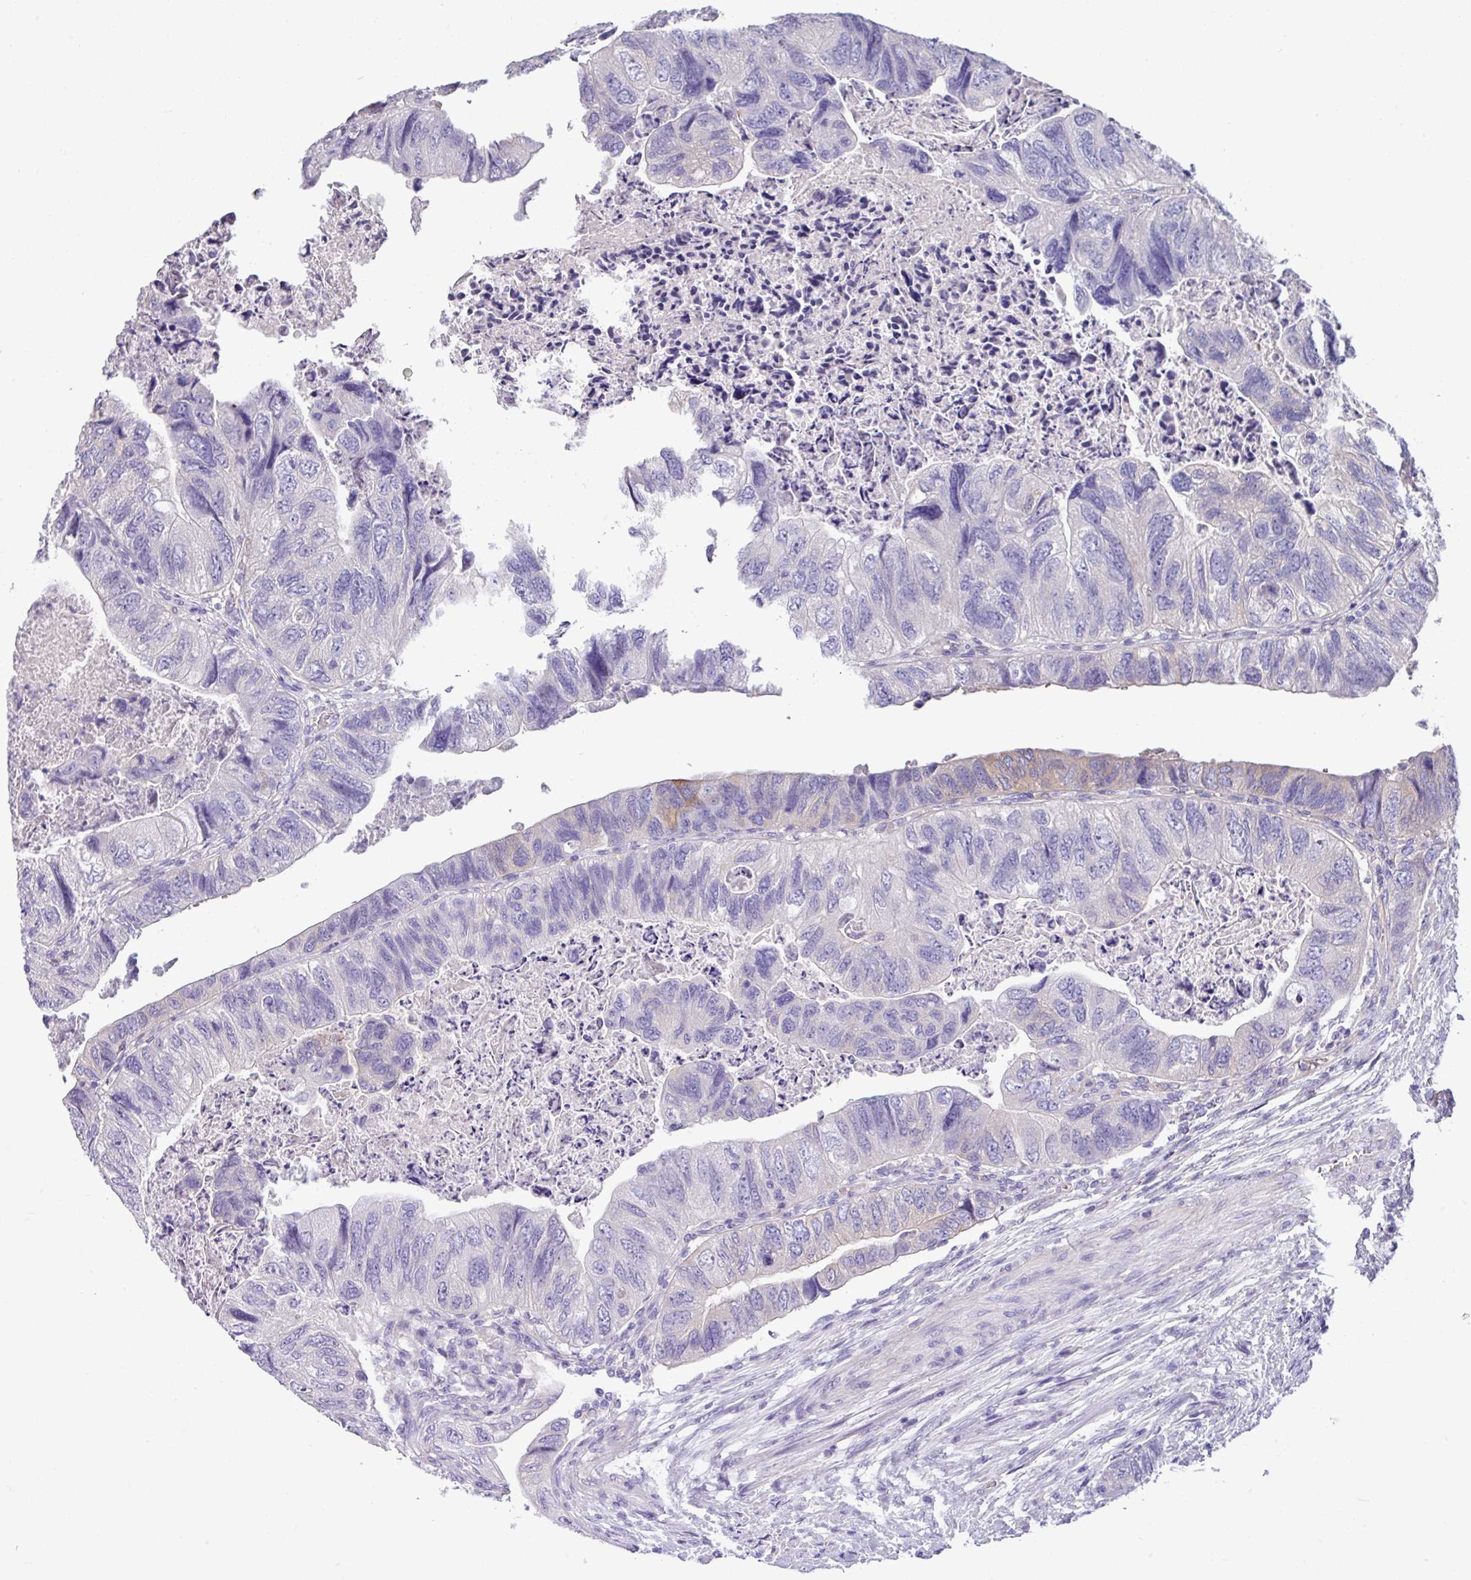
{"staining": {"intensity": "negative", "quantity": "none", "location": "none"}, "tissue": "colorectal cancer", "cell_type": "Tumor cells", "image_type": "cancer", "snomed": [{"axis": "morphology", "description": "Adenocarcinoma, NOS"}, {"axis": "topography", "description": "Rectum"}], "caption": "Immunohistochemistry of colorectal adenocarcinoma reveals no expression in tumor cells.", "gene": "KIRREL3", "patient": {"sex": "male", "age": 63}}